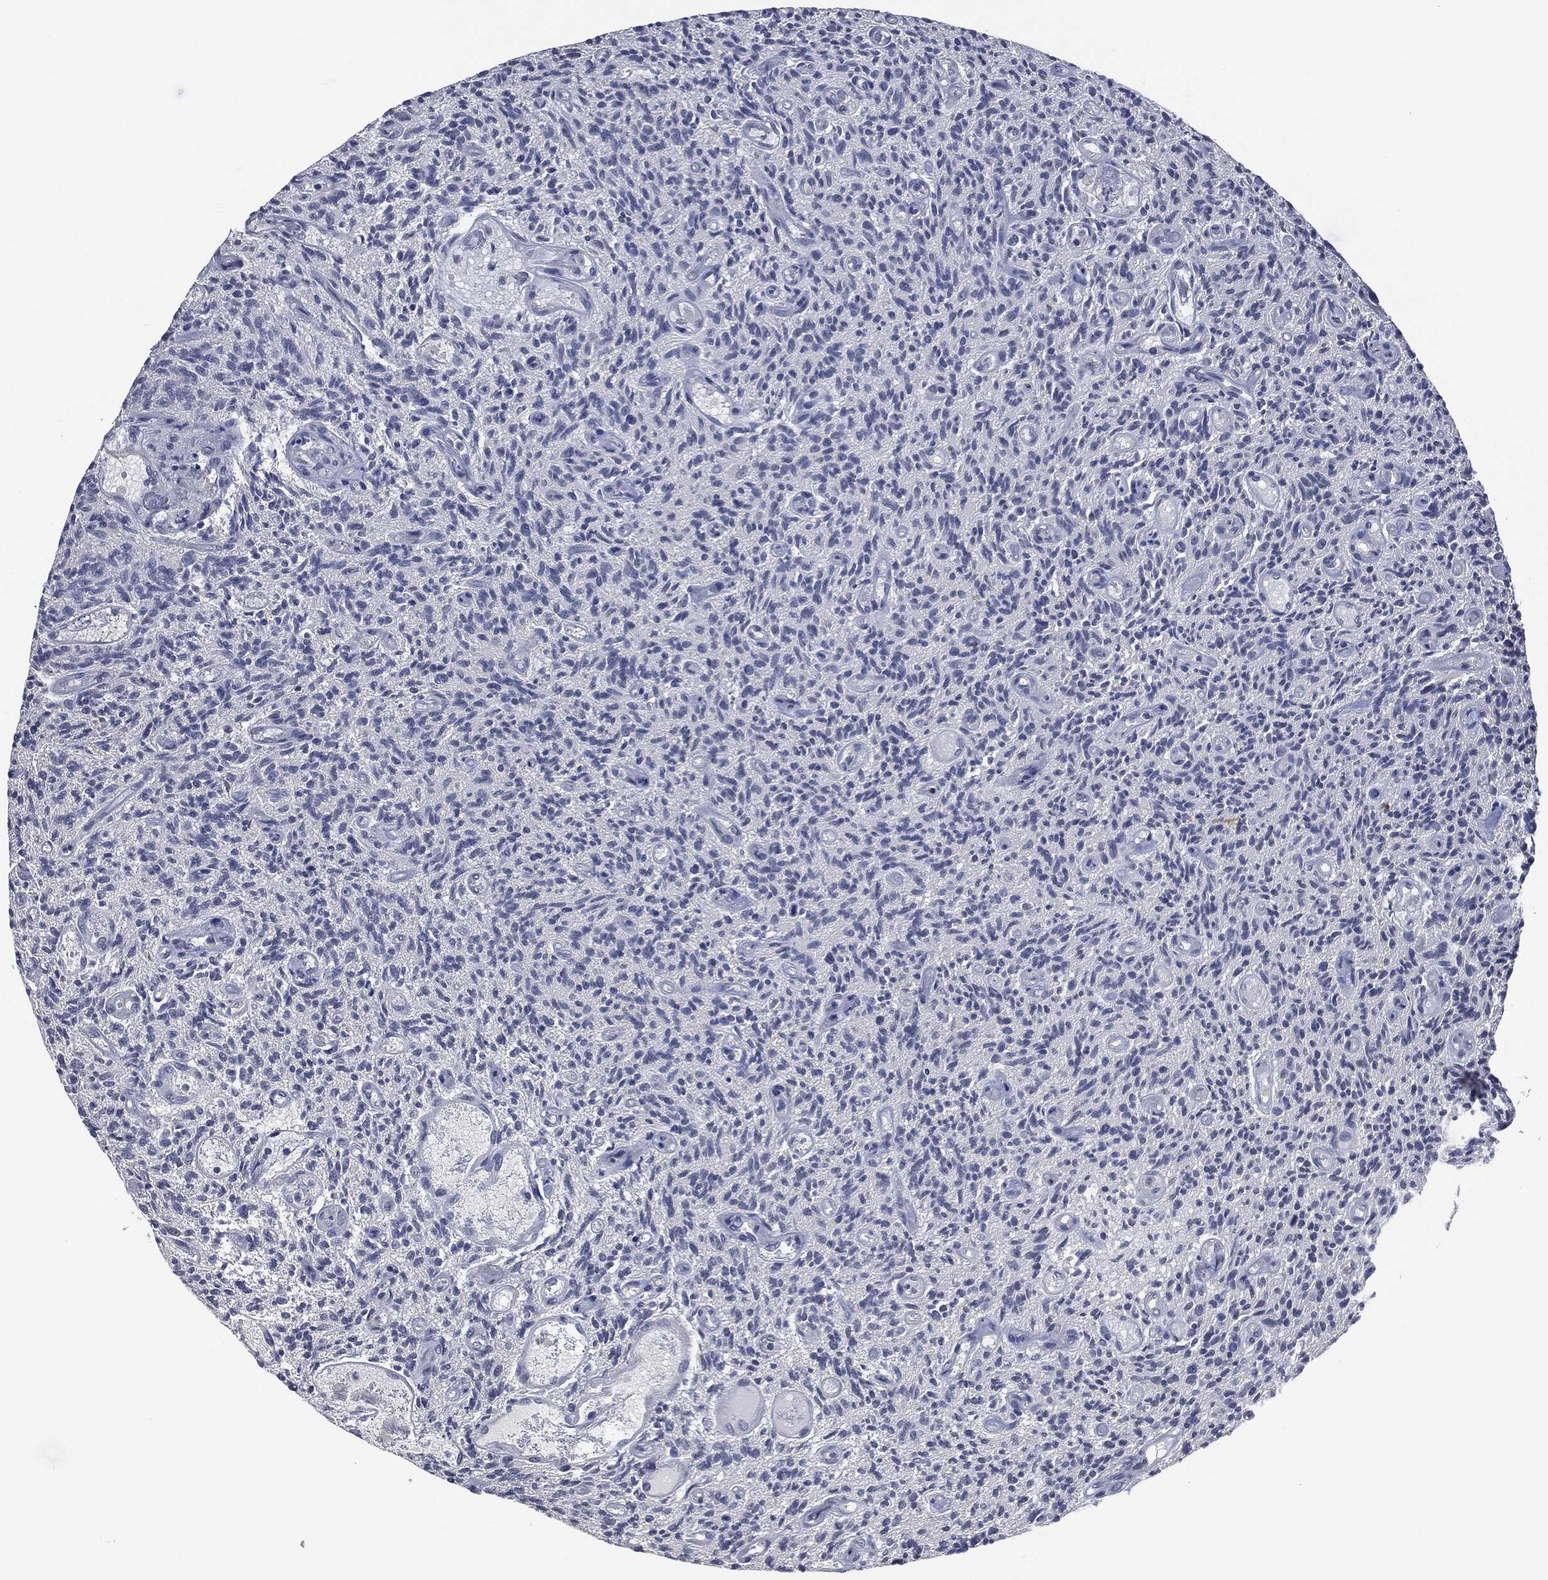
{"staining": {"intensity": "negative", "quantity": "none", "location": "none"}, "tissue": "glioma", "cell_type": "Tumor cells", "image_type": "cancer", "snomed": [{"axis": "morphology", "description": "Glioma, malignant, High grade"}, {"axis": "topography", "description": "Brain"}], "caption": "Tumor cells show no significant protein expression in glioma.", "gene": "IL1RN", "patient": {"sex": "male", "age": 64}}